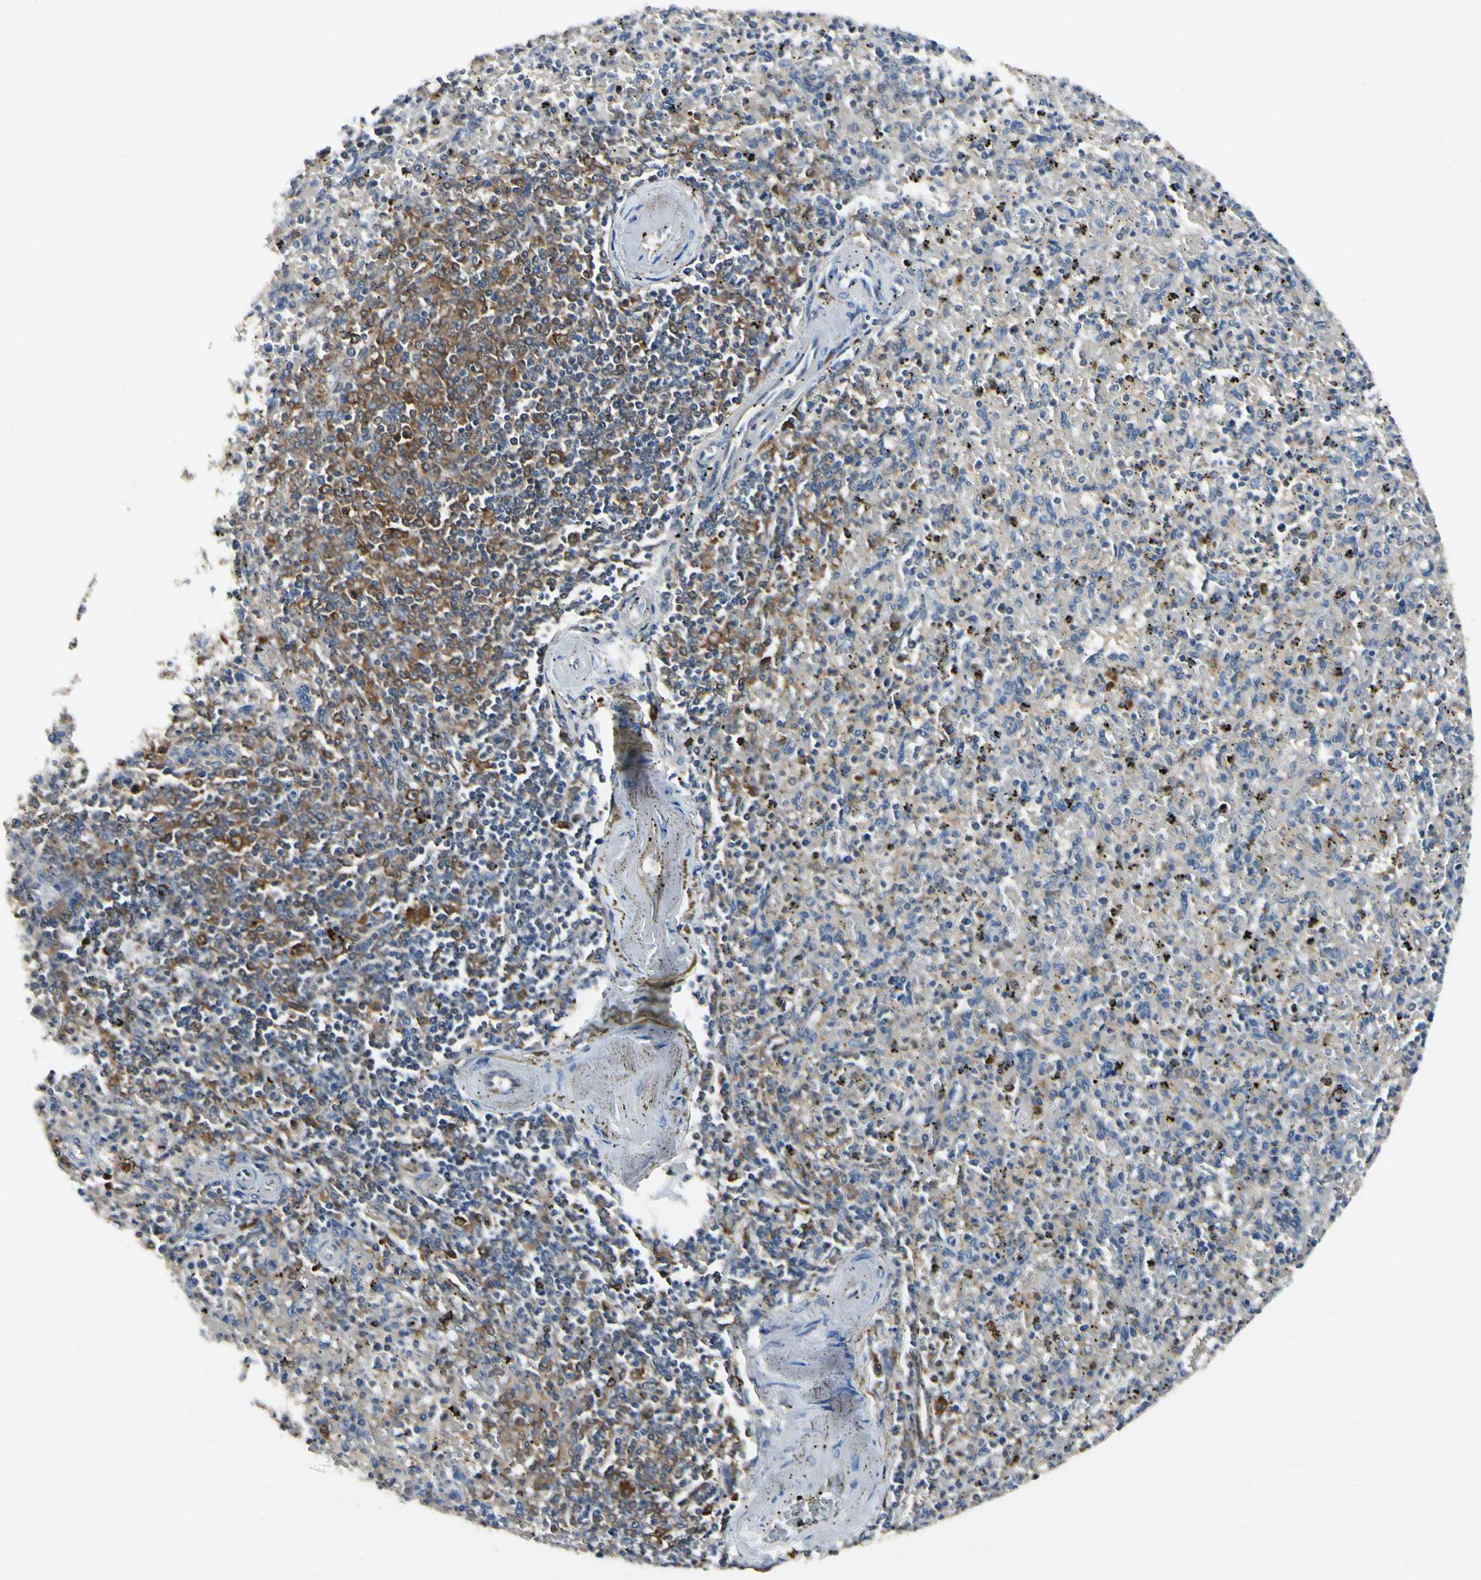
{"staining": {"intensity": "moderate", "quantity": ">75%", "location": "cytoplasmic/membranous"}, "tissue": "spleen", "cell_type": "Cells in red pulp", "image_type": "normal", "snomed": [{"axis": "morphology", "description": "Normal tissue, NOS"}, {"axis": "topography", "description": "Spleen"}], "caption": "Immunohistochemistry (IHC) of unremarkable spleen shows medium levels of moderate cytoplasmic/membranous positivity in approximately >75% of cells in red pulp.", "gene": "NME1", "patient": {"sex": "male", "age": 72}}